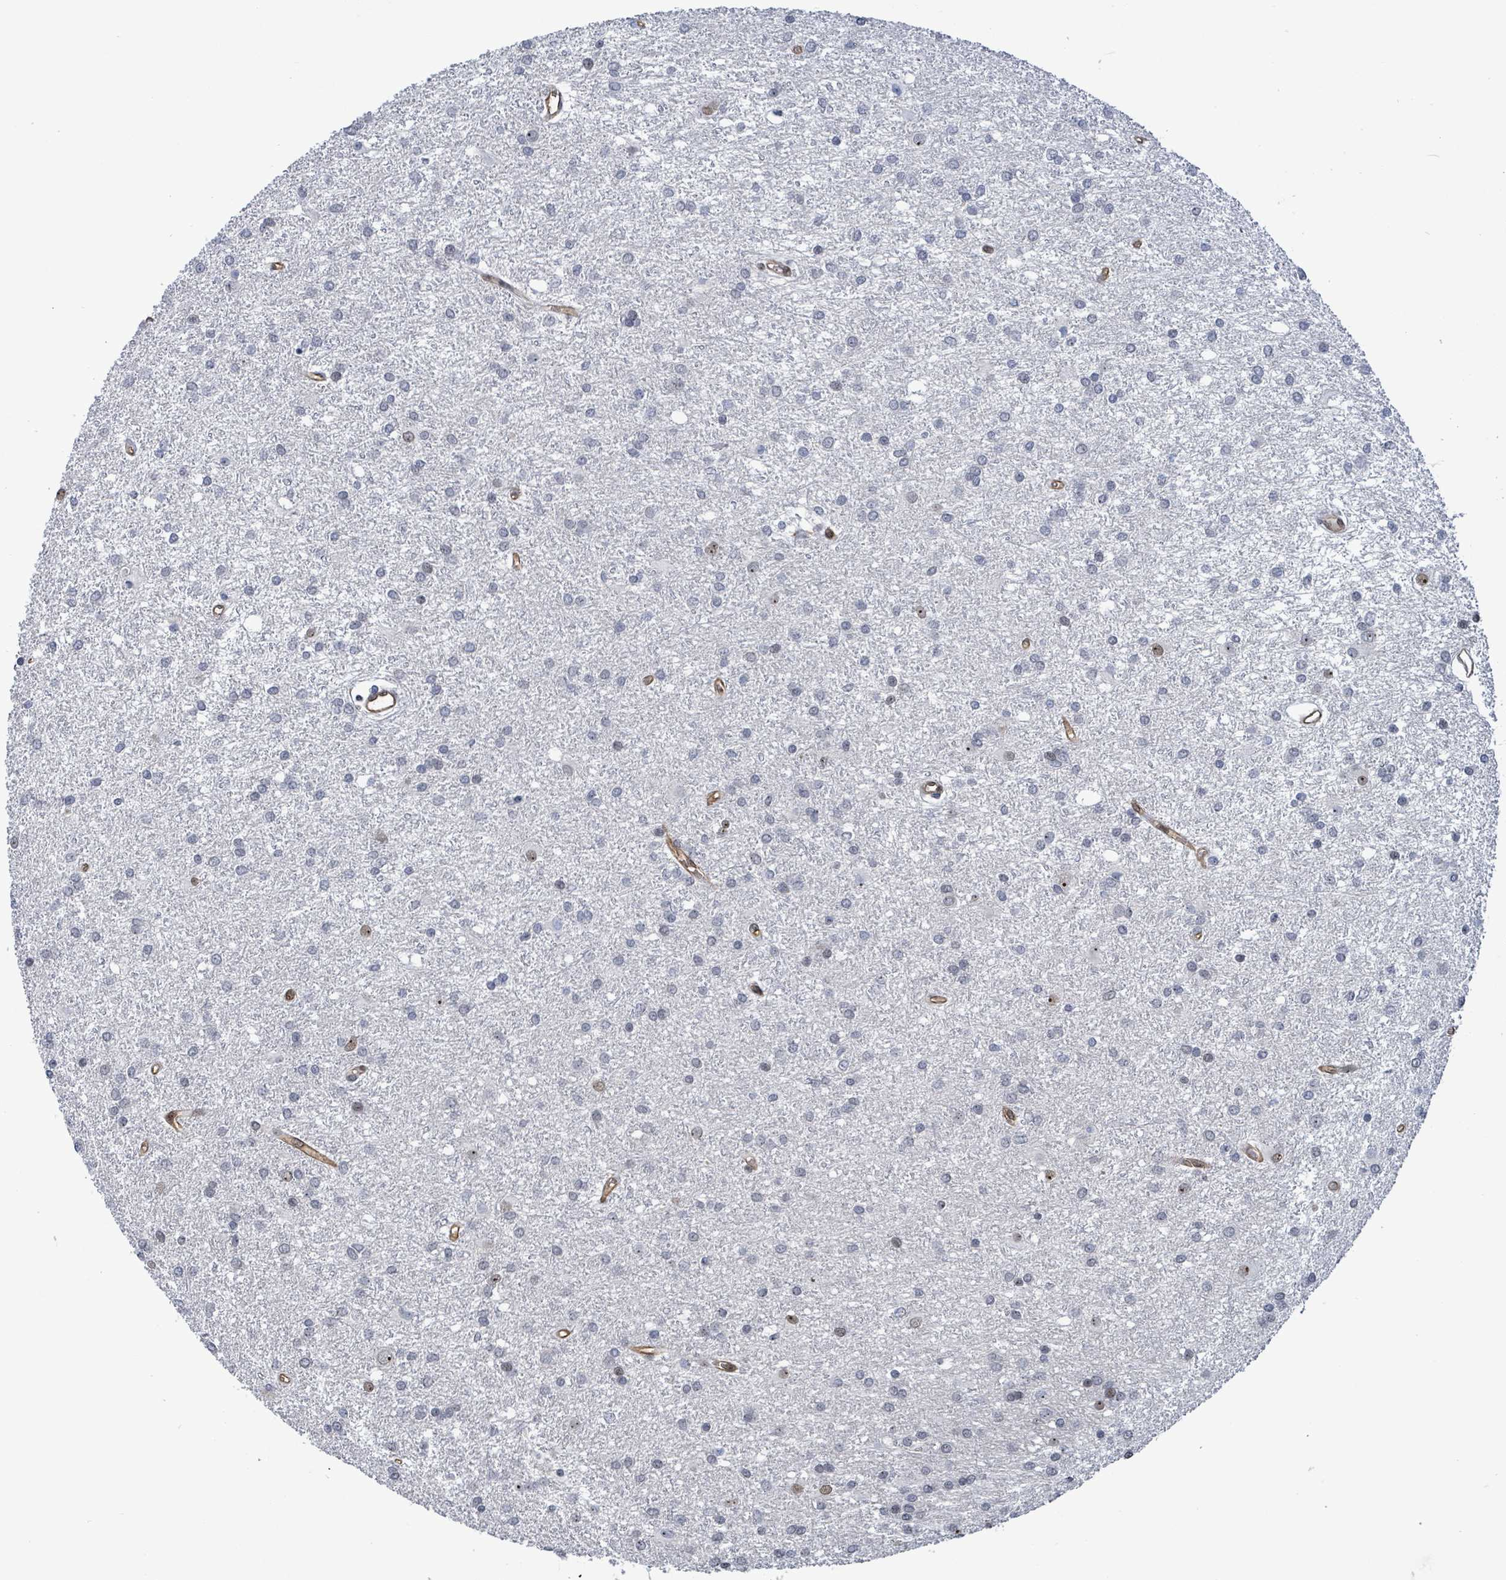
{"staining": {"intensity": "negative", "quantity": "none", "location": "none"}, "tissue": "glioma", "cell_type": "Tumor cells", "image_type": "cancer", "snomed": [{"axis": "morphology", "description": "Glioma, malignant, High grade"}, {"axis": "topography", "description": "Brain"}], "caption": "Tumor cells are negative for brown protein staining in malignant high-grade glioma.", "gene": "RRN3", "patient": {"sex": "female", "age": 50}}